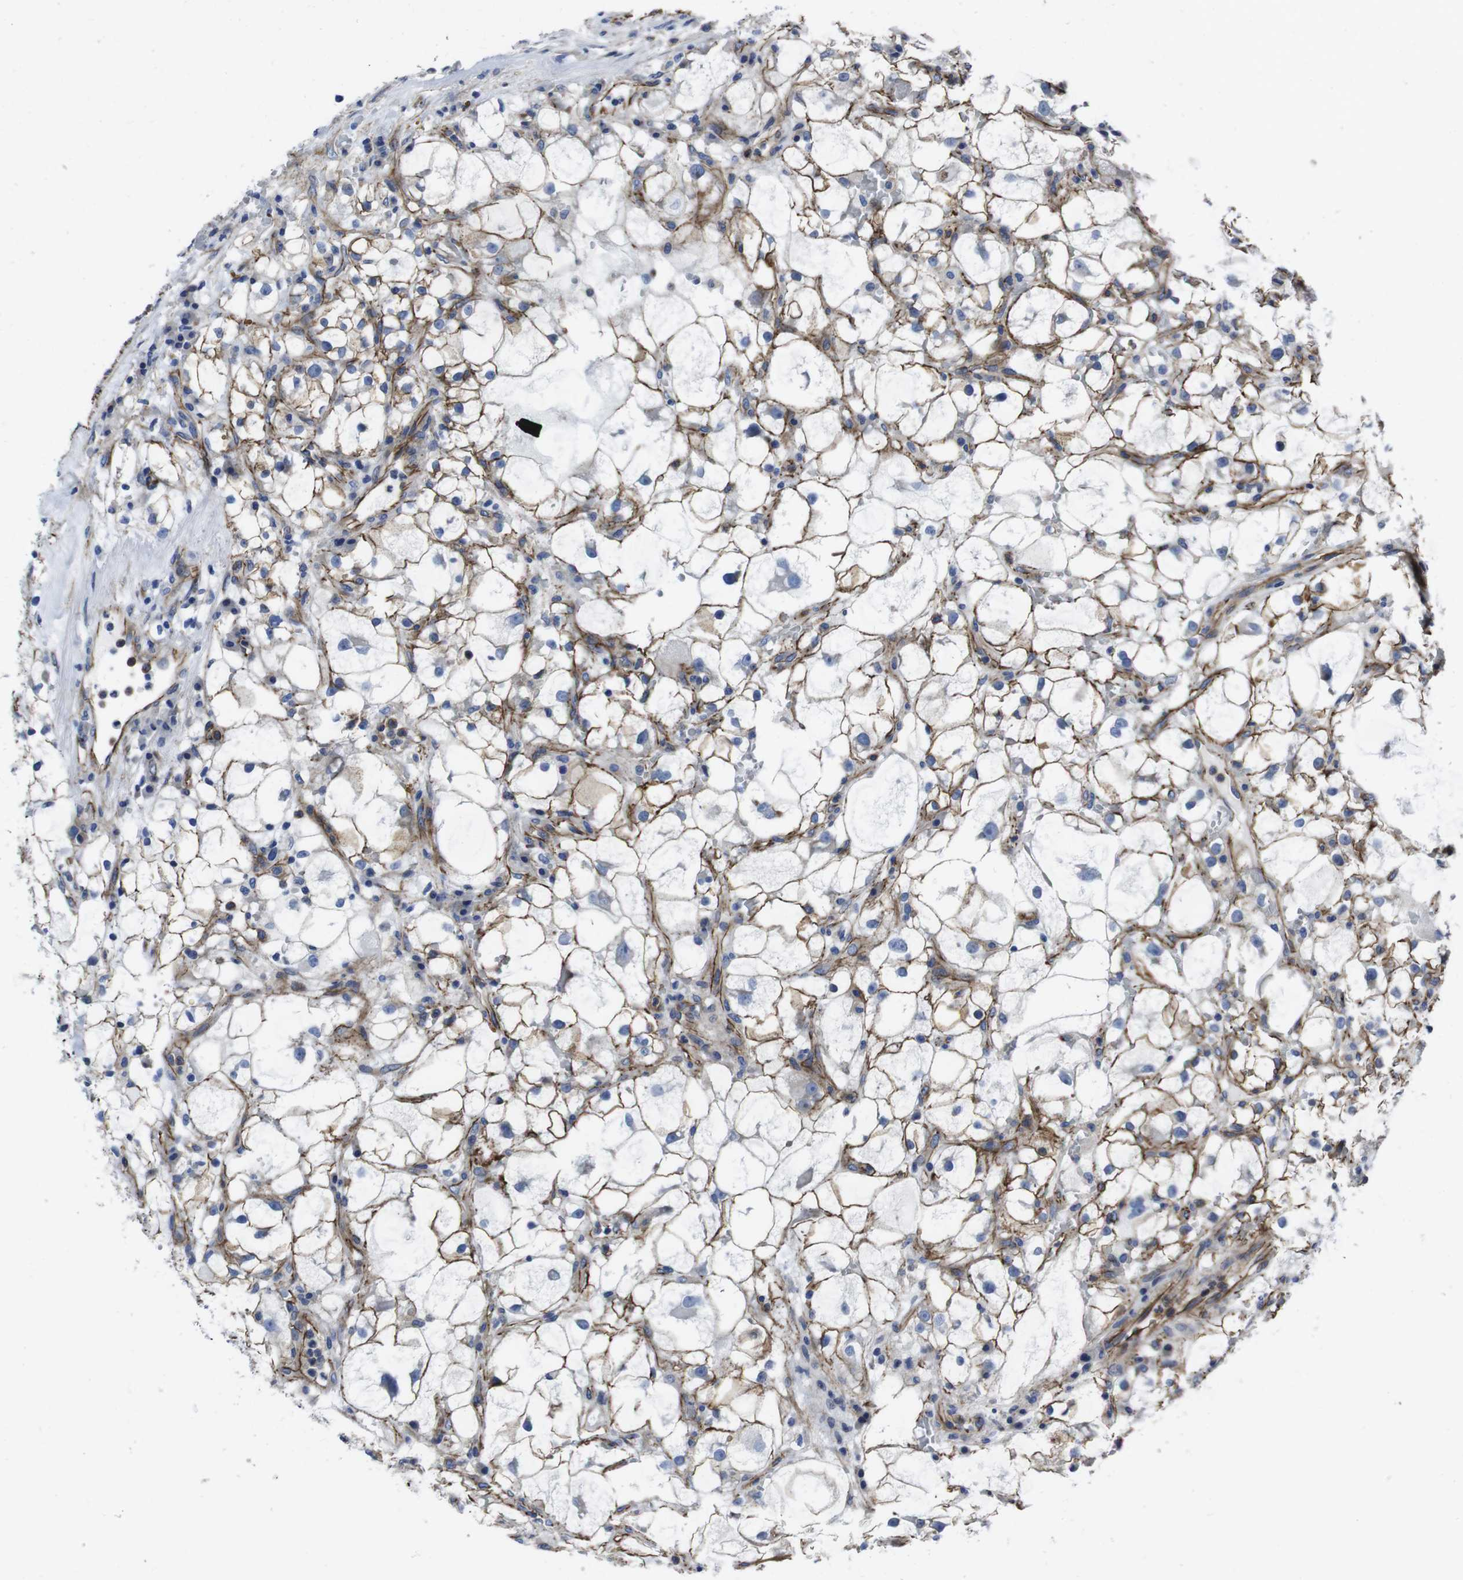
{"staining": {"intensity": "moderate", "quantity": ">75%", "location": "cytoplasmic/membranous"}, "tissue": "renal cancer", "cell_type": "Tumor cells", "image_type": "cancer", "snomed": [{"axis": "morphology", "description": "Adenocarcinoma, NOS"}, {"axis": "topography", "description": "Kidney"}], "caption": "Immunohistochemistry image of neoplastic tissue: human renal cancer stained using immunohistochemistry shows medium levels of moderate protein expression localized specifically in the cytoplasmic/membranous of tumor cells, appearing as a cytoplasmic/membranous brown color.", "gene": "NUMB", "patient": {"sex": "female", "age": 60}}